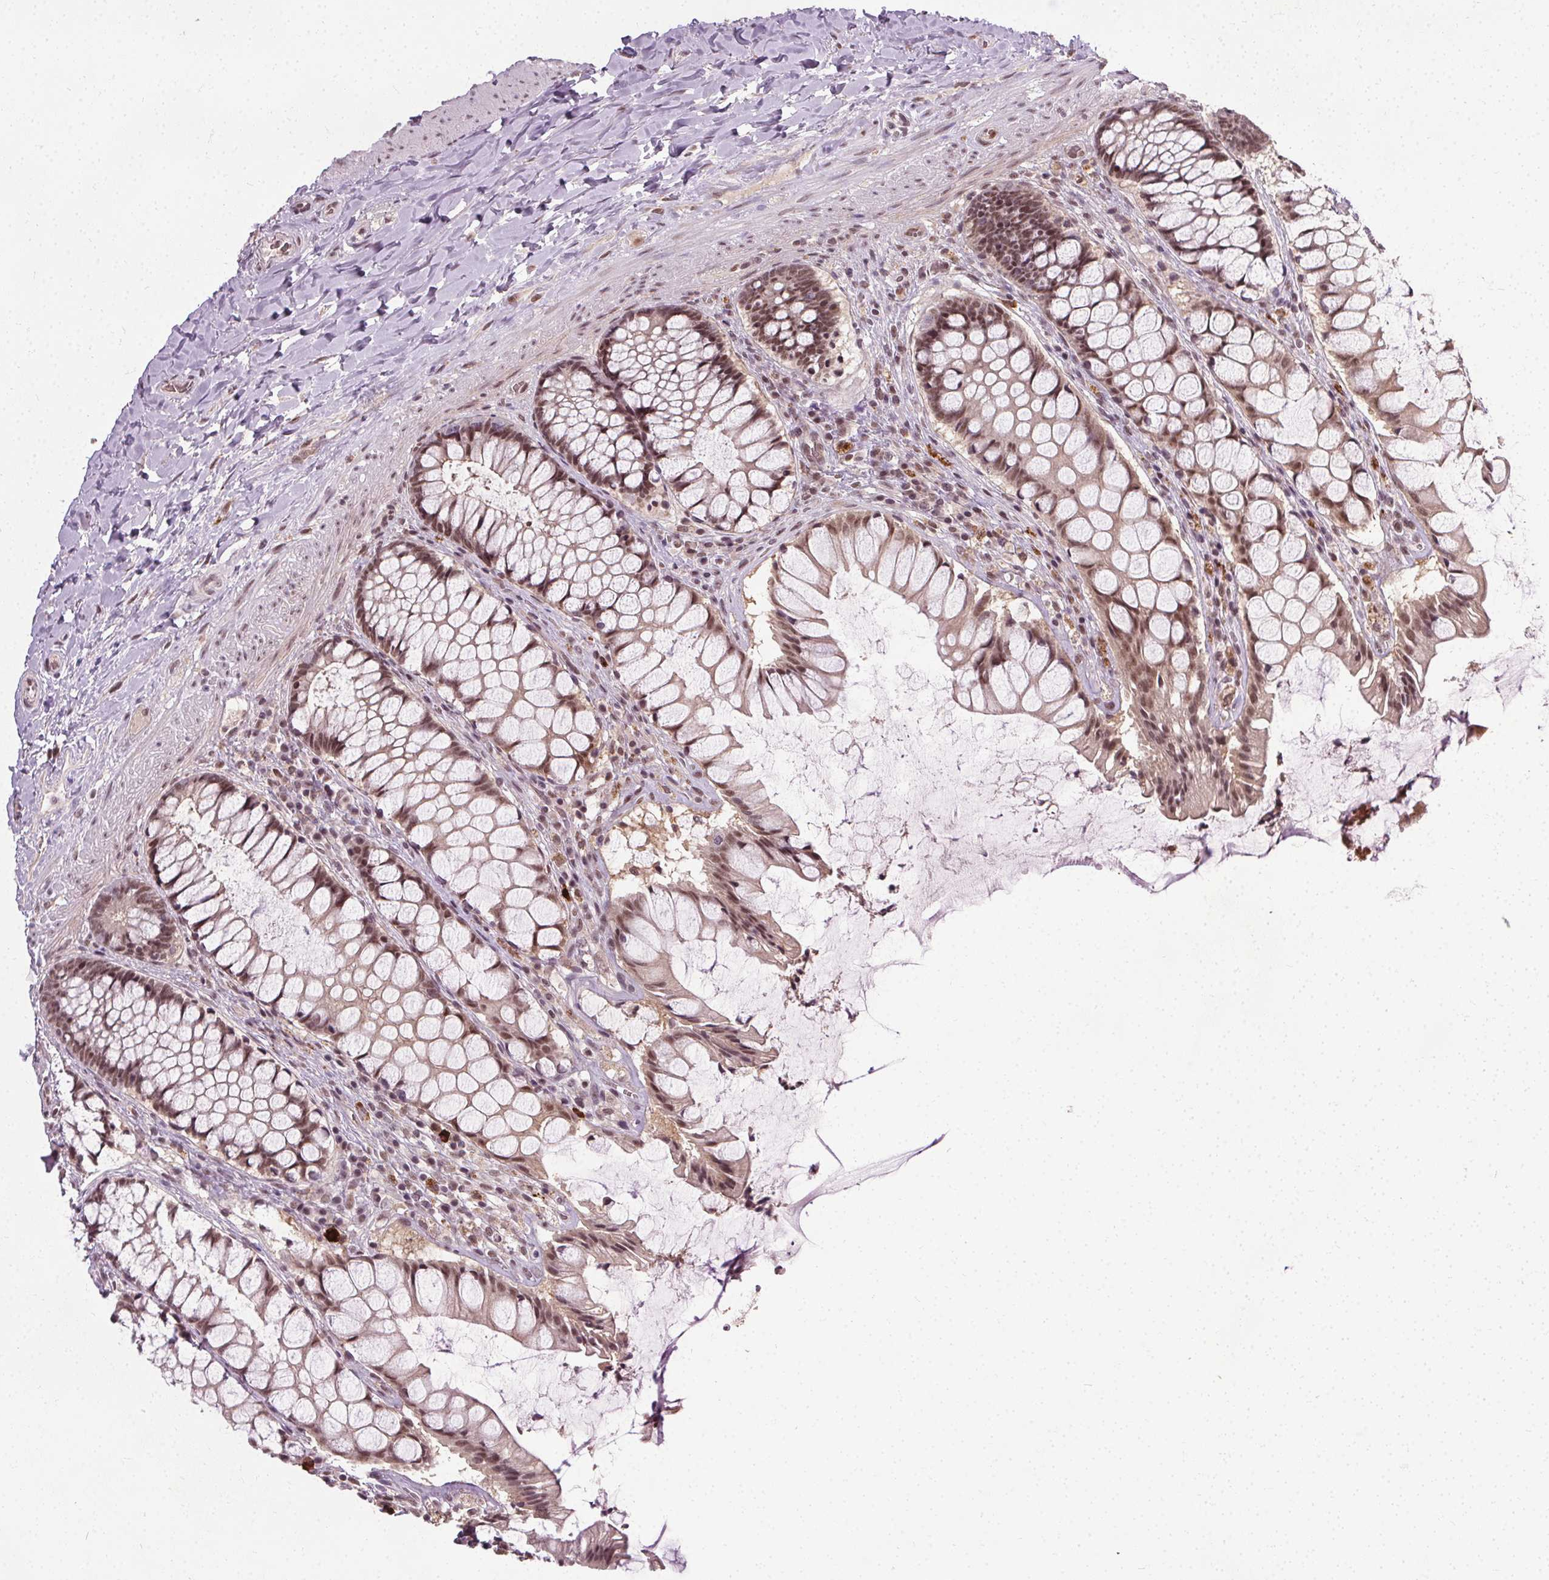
{"staining": {"intensity": "moderate", "quantity": ">75%", "location": "nuclear"}, "tissue": "rectum", "cell_type": "Glandular cells", "image_type": "normal", "snomed": [{"axis": "morphology", "description": "Normal tissue, NOS"}, {"axis": "topography", "description": "Rectum"}], "caption": "Protein expression analysis of unremarkable human rectum reveals moderate nuclear staining in about >75% of glandular cells. (Stains: DAB (3,3'-diaminobenzidine) in brown, nuclei in blue, Microscopy: brightfield microscopy at high magnification).", "gene": "MED6", "patient": {"sex": "female", "age": 58}}